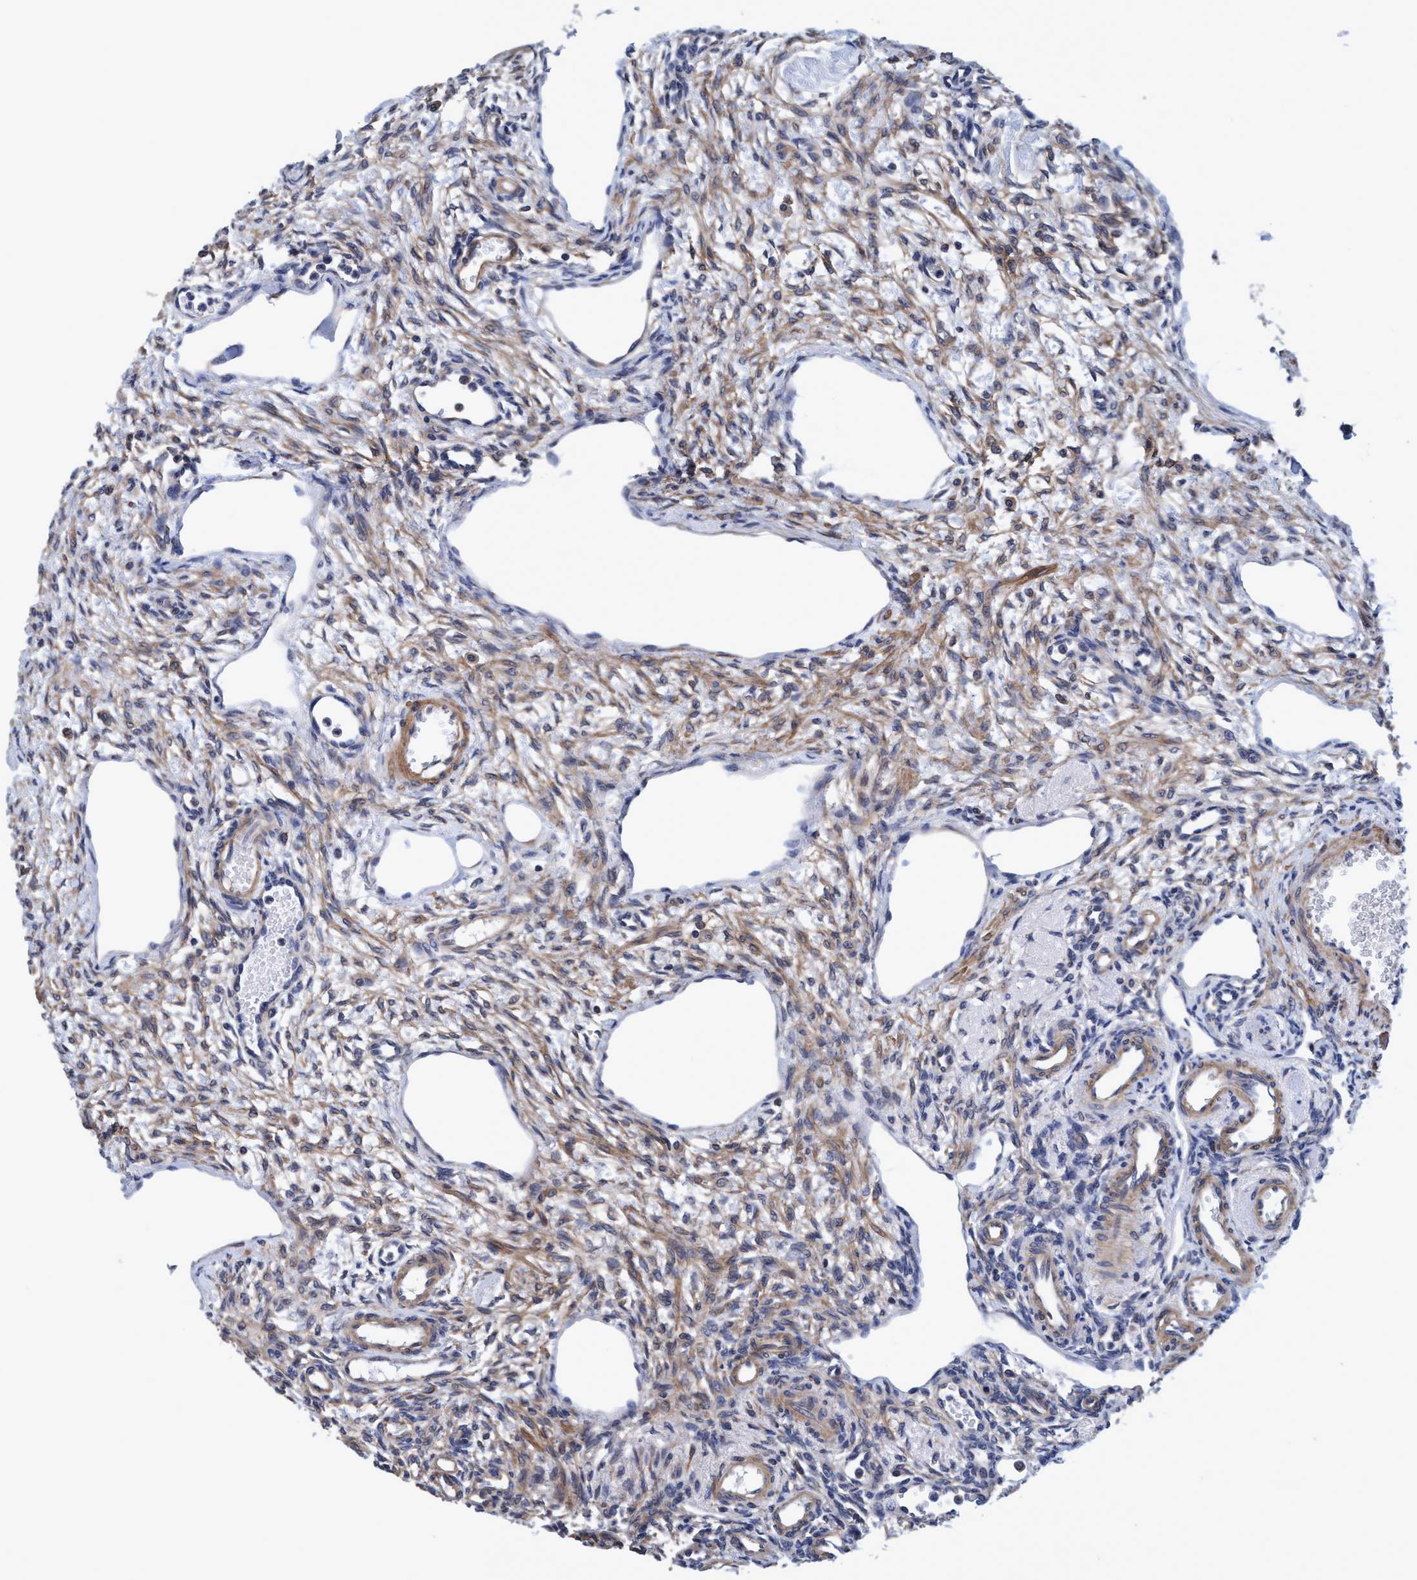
{"staining": {"intensity": "weak", "quantity": "25%-75%", "location": "cytoplasmic/membranous"}, "tissue": "ovary", "cell_type": "Follicle cells", "image_type": "normal", "snomed": [{"axis": "morphology", "description": "Normal tissue, NOS"}, {"axis": "topography", "description": "Ovary"}], "caption": "Immunohistochemistry (IHC) (DAB (3,3'-diaminobenzidine)) staining of unremarkable ovary shows weak cytoplasmic/membranous protein expression in about 25%-75% of follicle cells.", "gene": "CALCOCO2", "patient": {"sex": "female", "age": 33}}